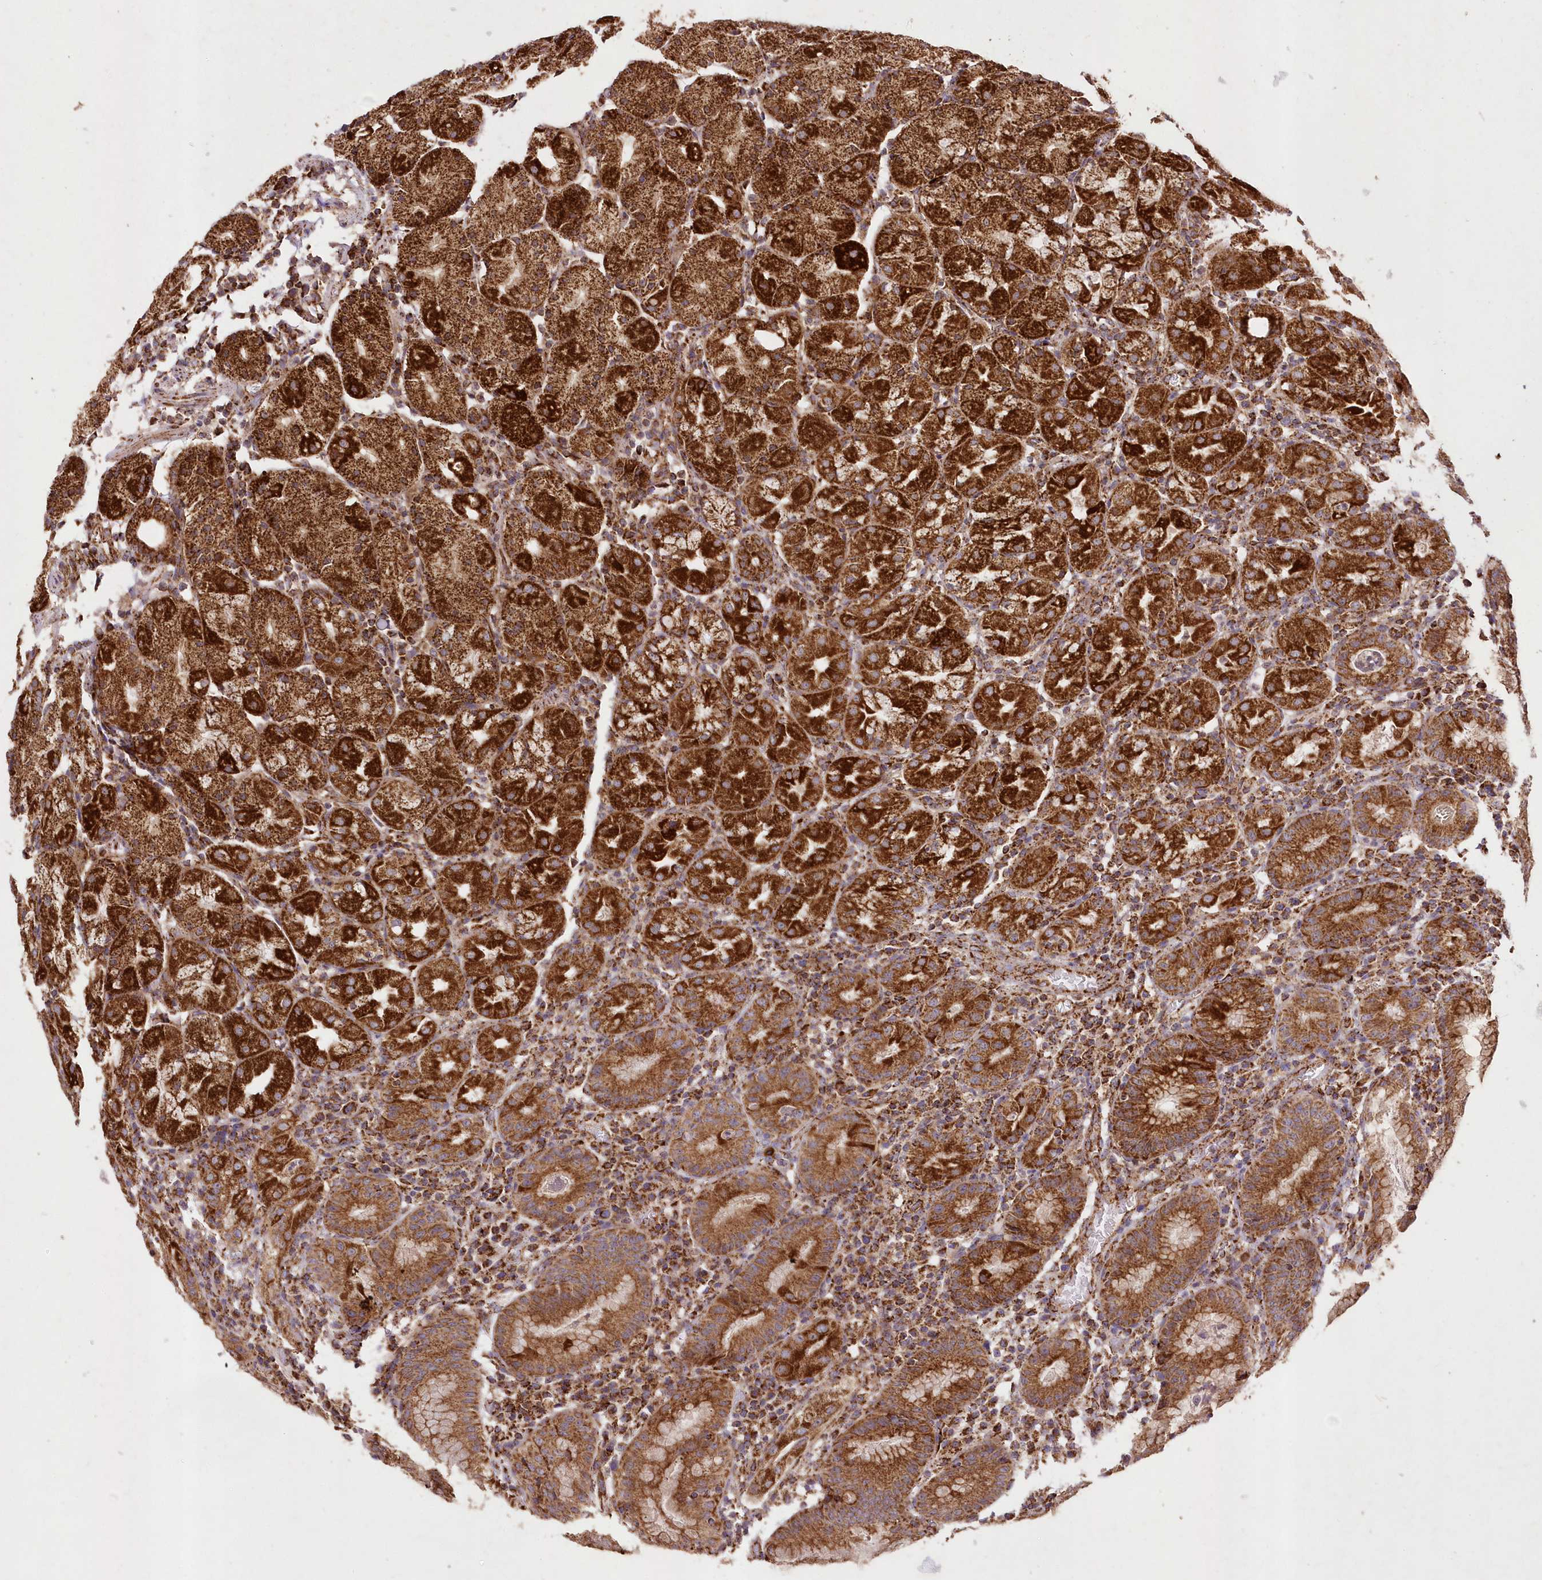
{"staining": {"intensity": "strong", "quantity": ">75%", "location": "cytoplasmic/membranous"}, "tissue": "stomach", "cell_type": "Glandular cells", "image_type": "normal", "snomed": [{"axis": "morphology", "description": "Normal tissue, NOS"}, {"axis": "topography", "description": "Stomach"}, {"axis": "topography", "description": "Stomach, lower"}], "caption": "Stomach stained for a protein (brown) displays strong cytoplasmic/membranous positive staining in approximately >75% of glandular cells.", "gene": "ASNSD1", "patient": {"sex": "female", "age": 75}}